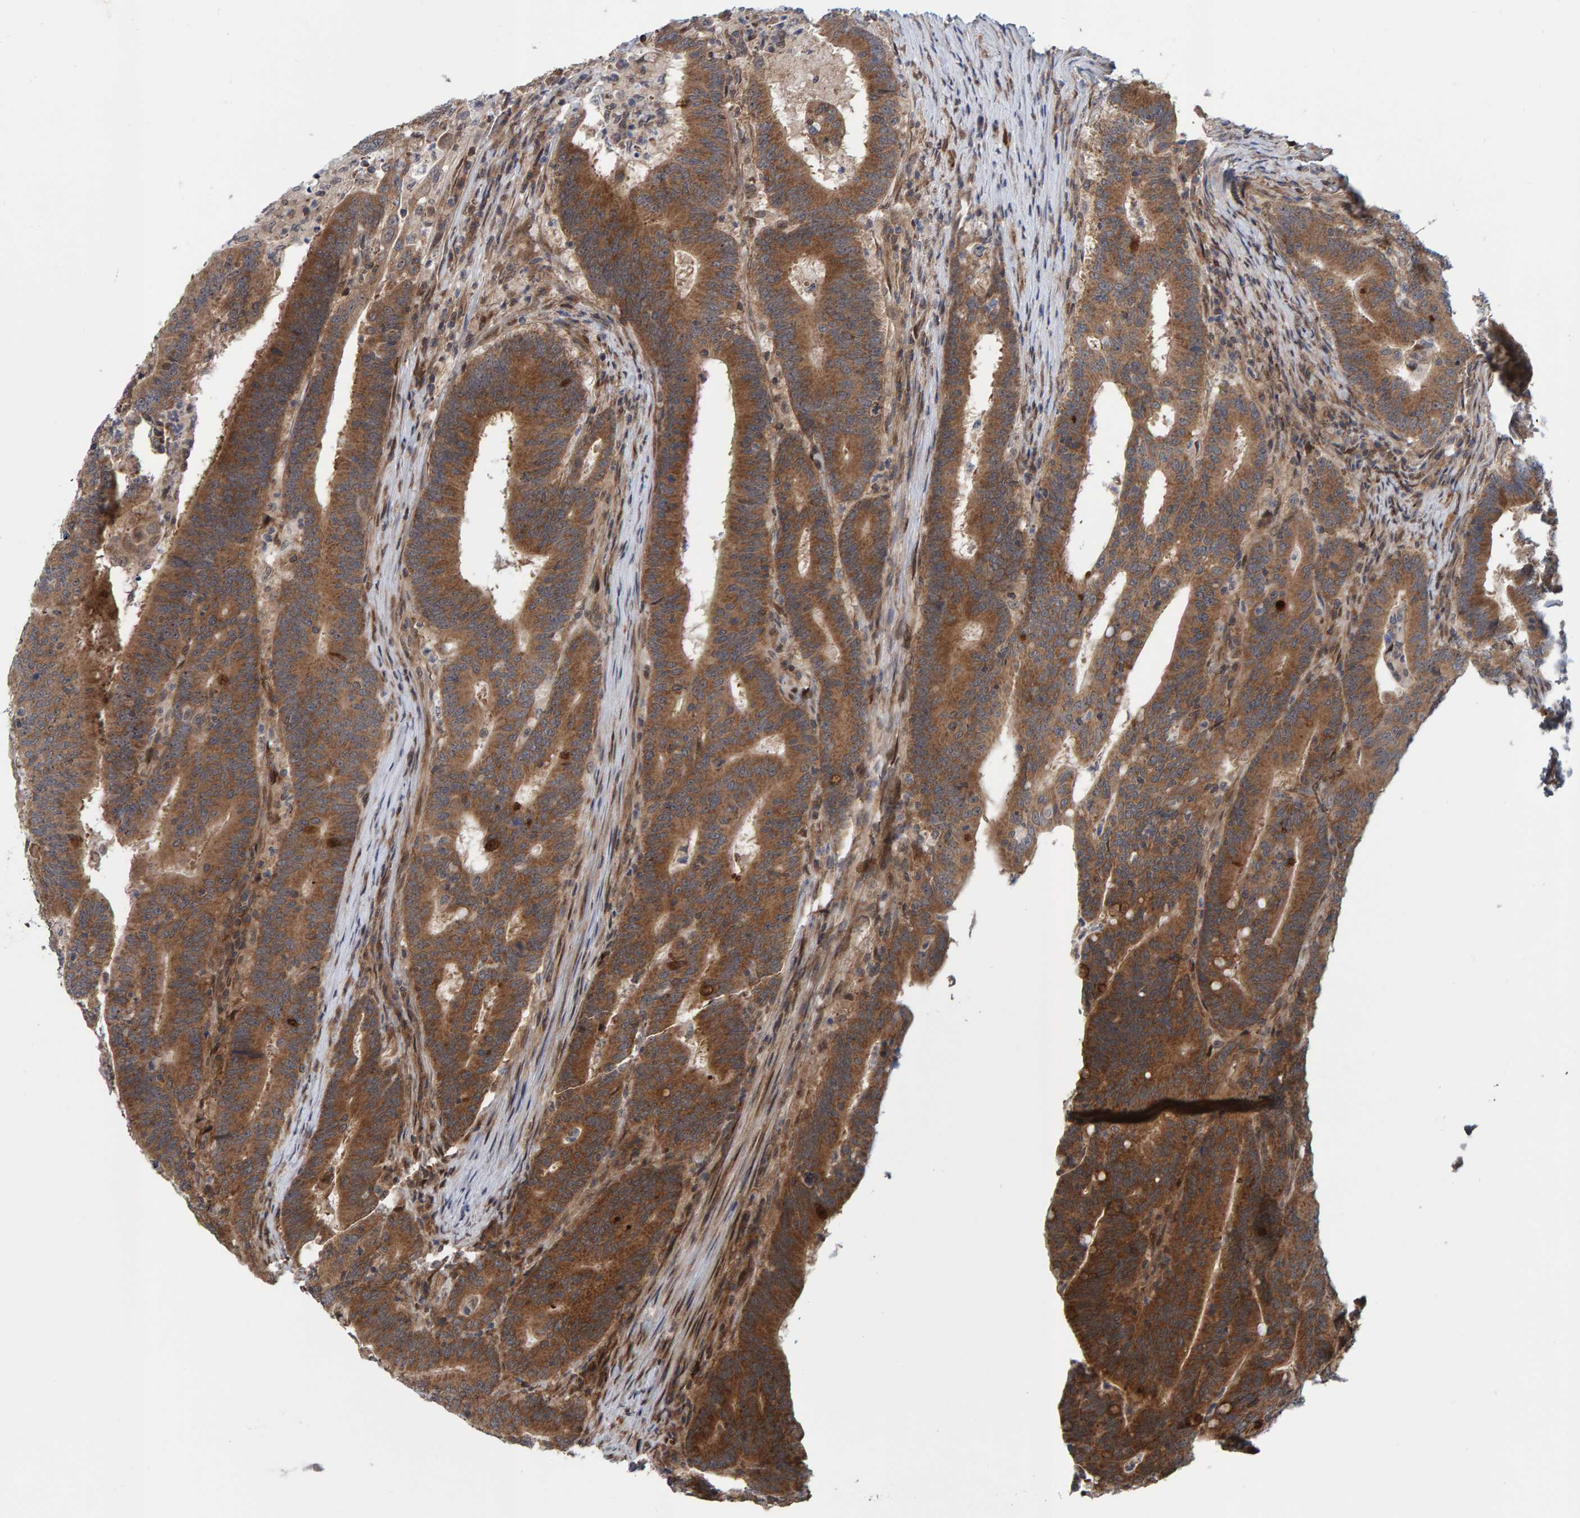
{"staining": {"intensity": "moderate", "quantity": ">75%", "location": "cytoplasmic/membranous"}, "tissue": "colorectal cancer", "cell_type": "Tumor cells", "image_type": "cancer", "snomed": [{"axis": "morphology", "description": "Adenocarcinoma, NOS"}, {"axis": "topography", "description": "Colon"}], "caption": "Adenocarcinoma (colorectal) stained with a brown dye reveals moderate cytoplasmic/membranous positive staining in about >75% of tumor cells.", "gene": "ZNF366", "patient": {"sex": "female", "age": 66}}